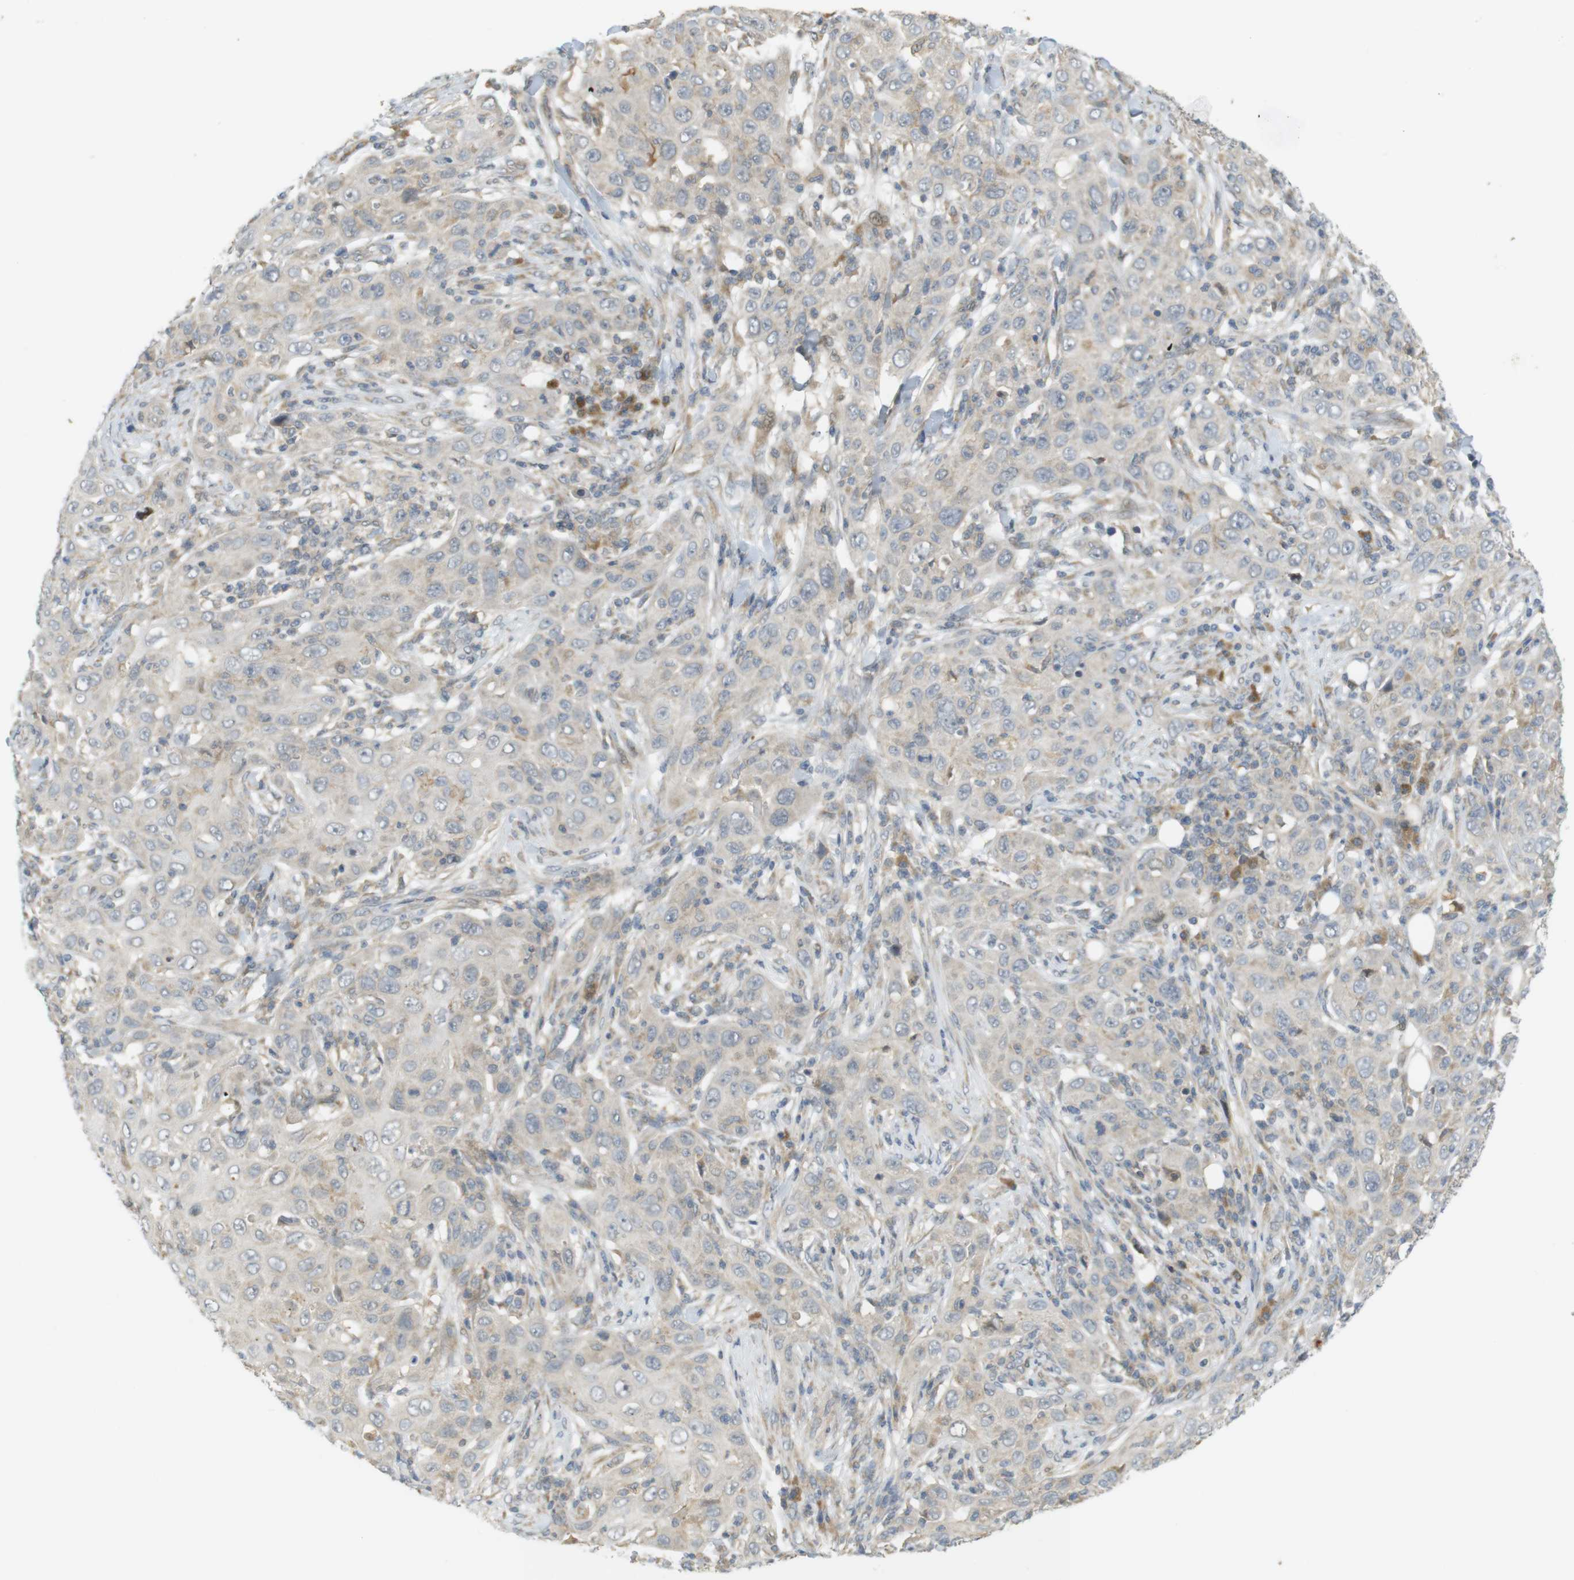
{"staining": {"intensity": "weak", "quantity": "<25%", "location": "cytoplasmic/membranous"}, "tissue": "skin cancer", "cell_type": "Tumor cells", "image_type": "cancer", "snomed": [{"axis": "morphology", "description": "Squamous cell carcinoma, NOS"}, {"axis": "topography", "description": "Skin"}], "caption": "Immunohistochemical staining of squamous cell carcinoma (skin) shows no significant staining in tumor cells. (DAB (3,3'-diaminobenzidine) IHC with hematoxylin counter stain).", "gene": "CLRN3", "patient": {"sex": "female", "age": 88}}